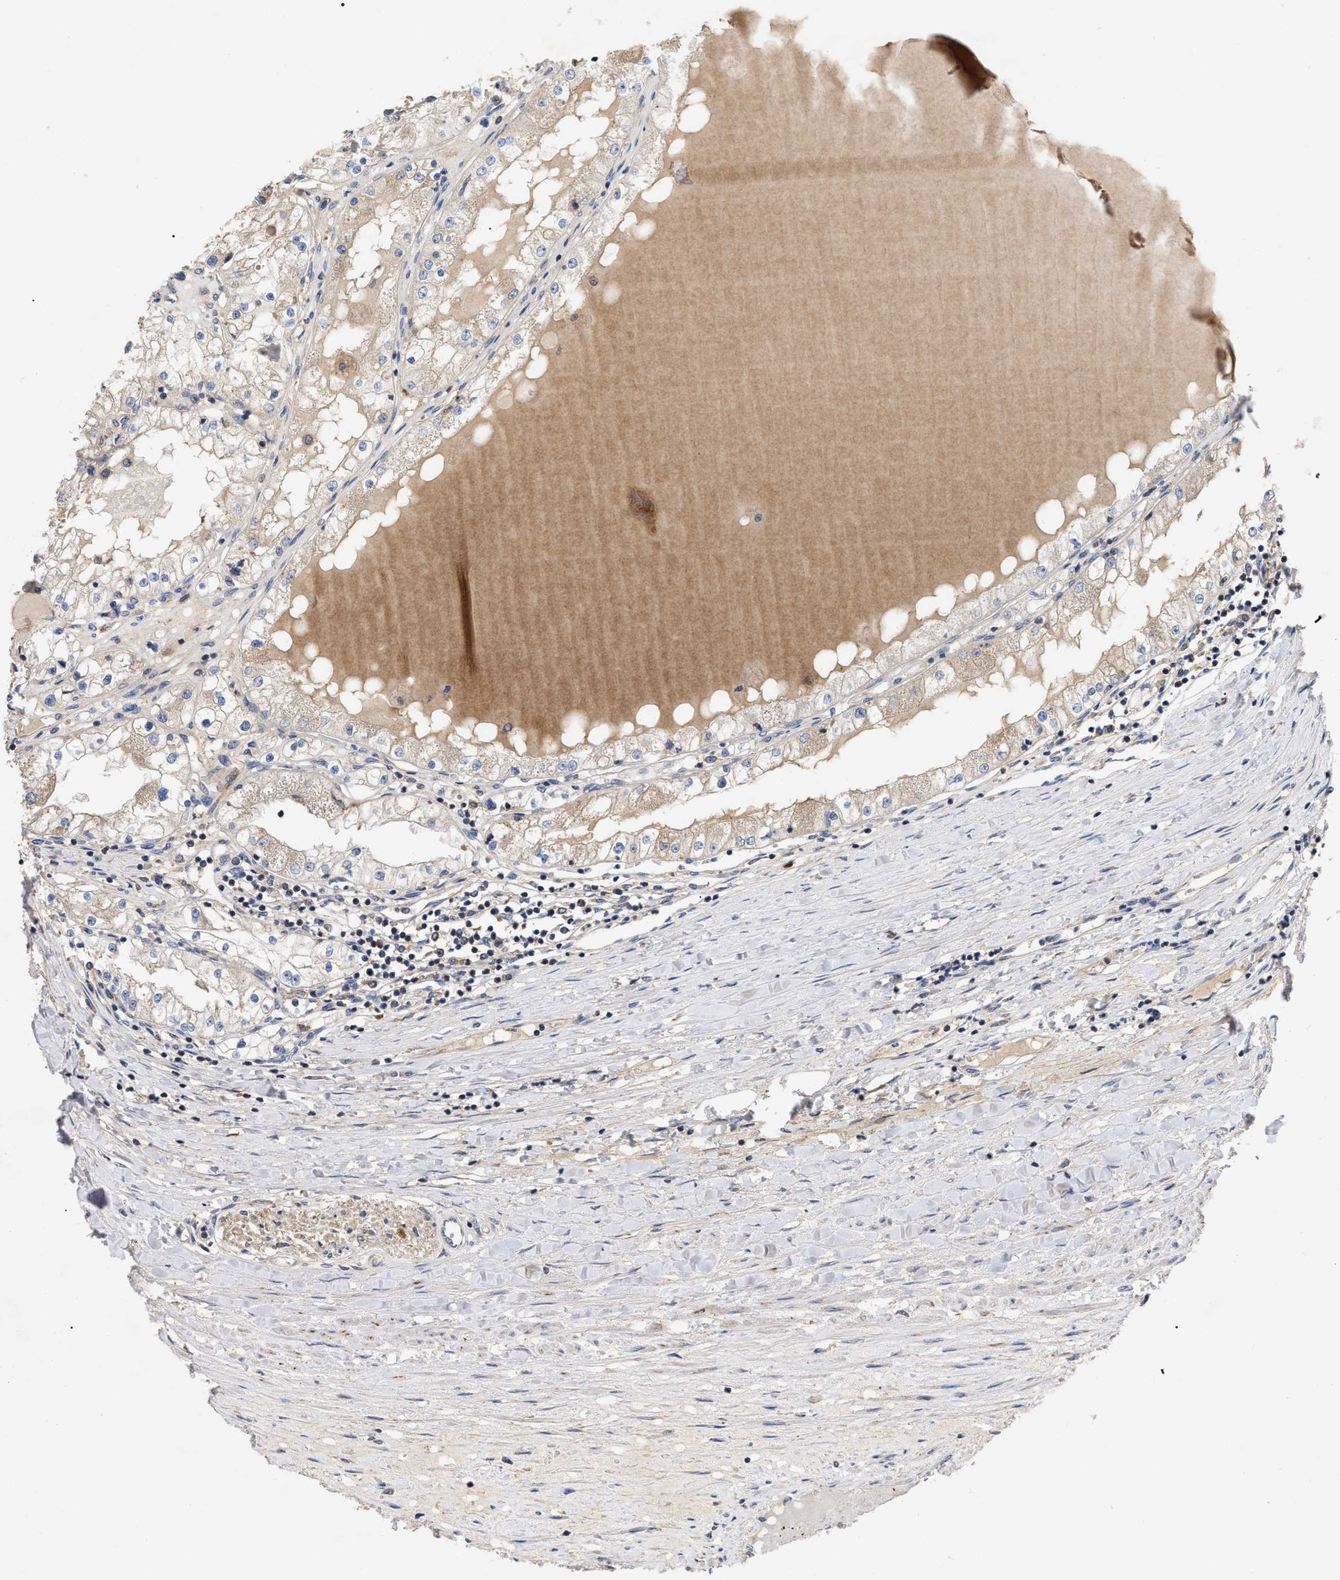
{"staining": {"intensity": "weak", "quantity": ">75%", "location": "cytoplasmic/membranous"}, "tissue": "renal cancer", "cell_type": "Tumor cells", "image_type": "cancer", "snomed": [{"axis": "morphology", "description": "Adenocarcinoma, NOS"}, {"axis": "topography", "description": "Kidney"}], "caption": "Weak cytoplasmic/membranous staining for a protein is identified in about >75% of tumor cells of renal cancer using IHC.", "gene": "RAP1GDS1", "patient": {"sex": "male", "age": 68}}